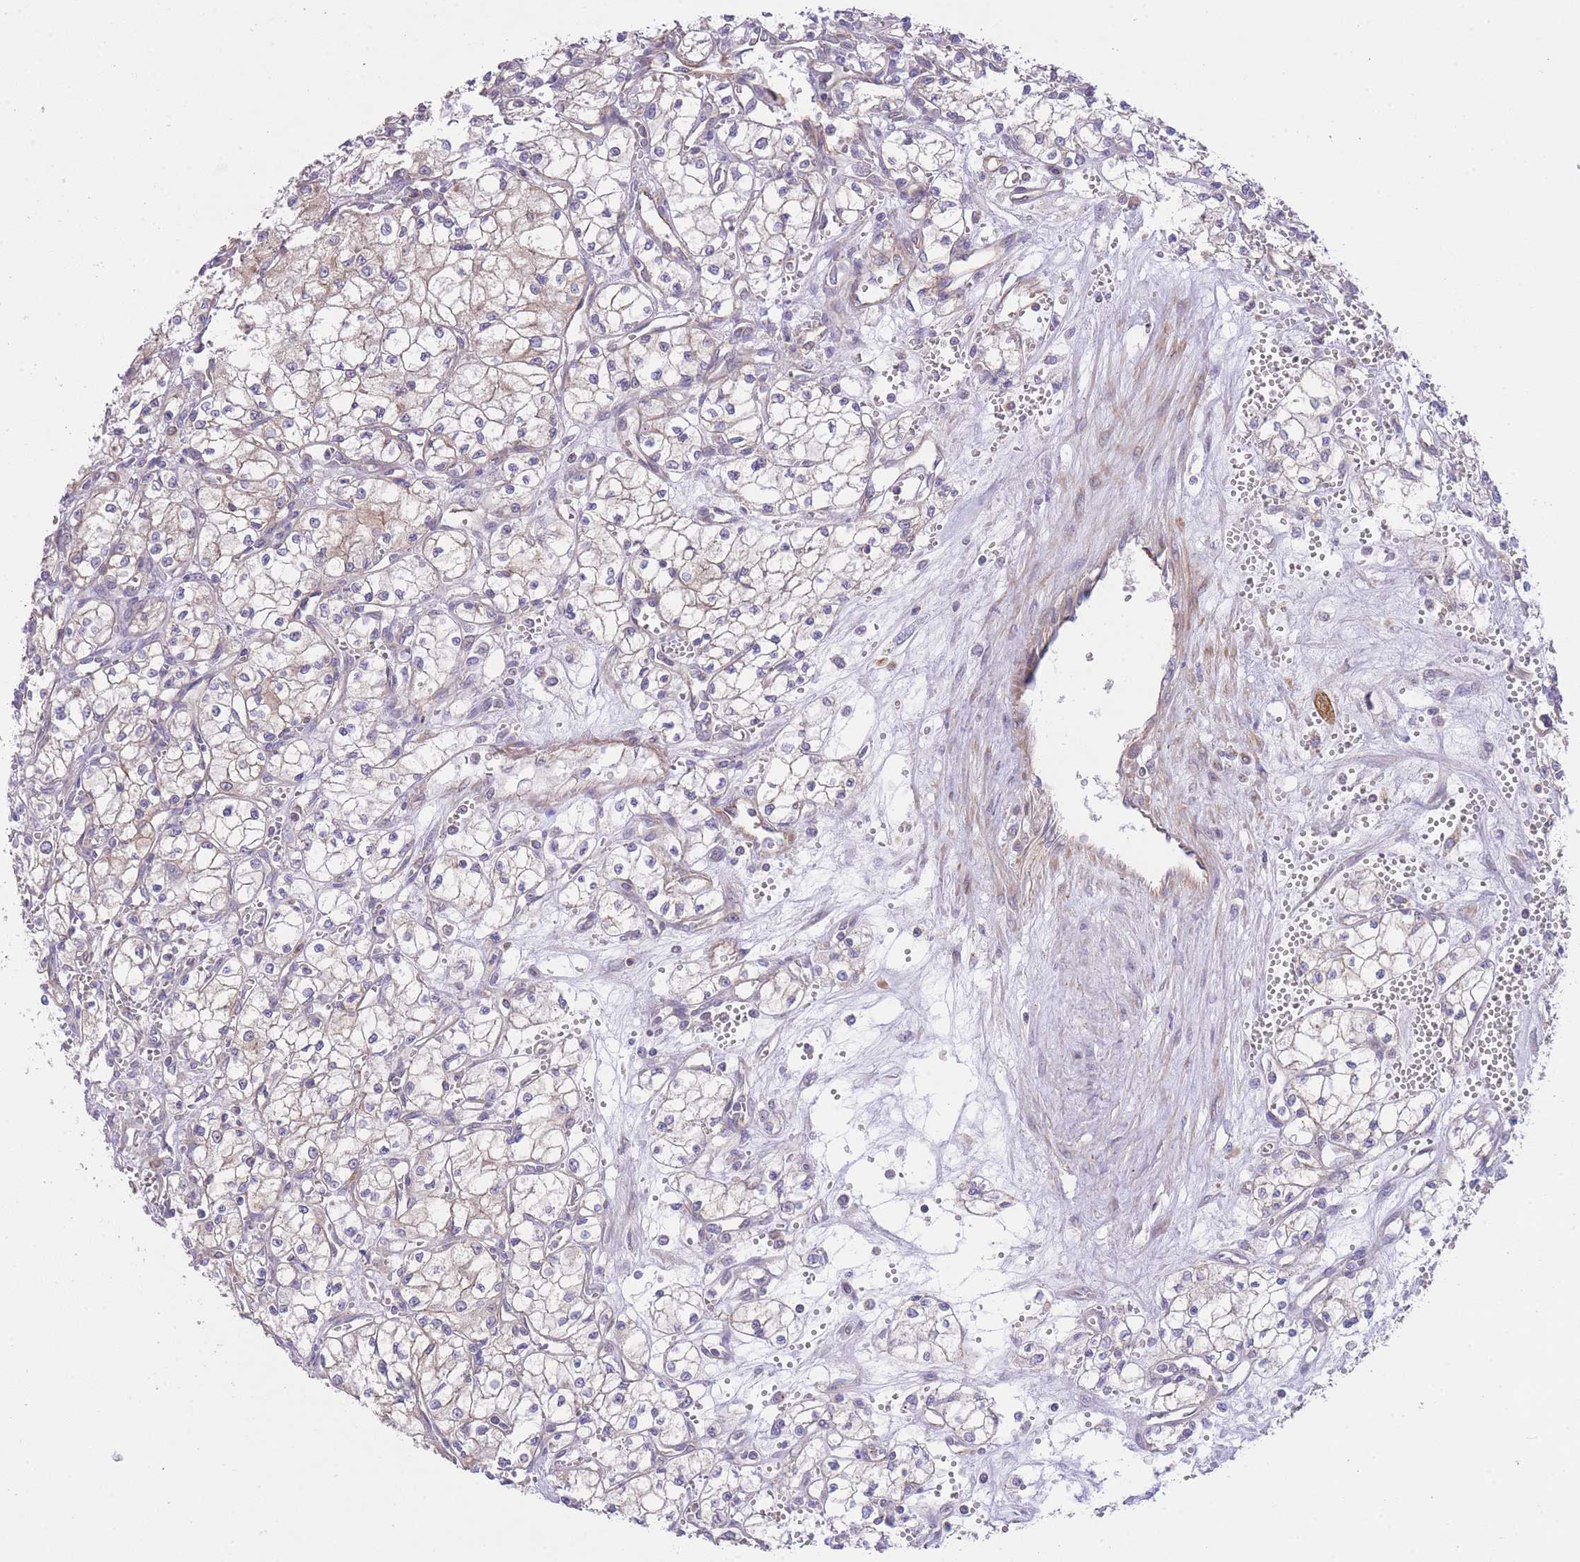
{"staining": {"intensity": "weak", "quantity": "<25%", "location": "cytoplasmic/membranous"}, "tissue": "renal cancer", "cell_type": "Tumor cells", "image_type": "cancer", "snomed": [{"axis": "morphology", "description": "Adenocarcinoma, NOS"}, {"axis": "topography", "description": "Kidney"}], "caption": "A photomicrograph of human renal adenocarcinoma is negative for staining in tumor cells.", "gene": "CTBP1", "patient": {"sex": "male", "age": 59}}